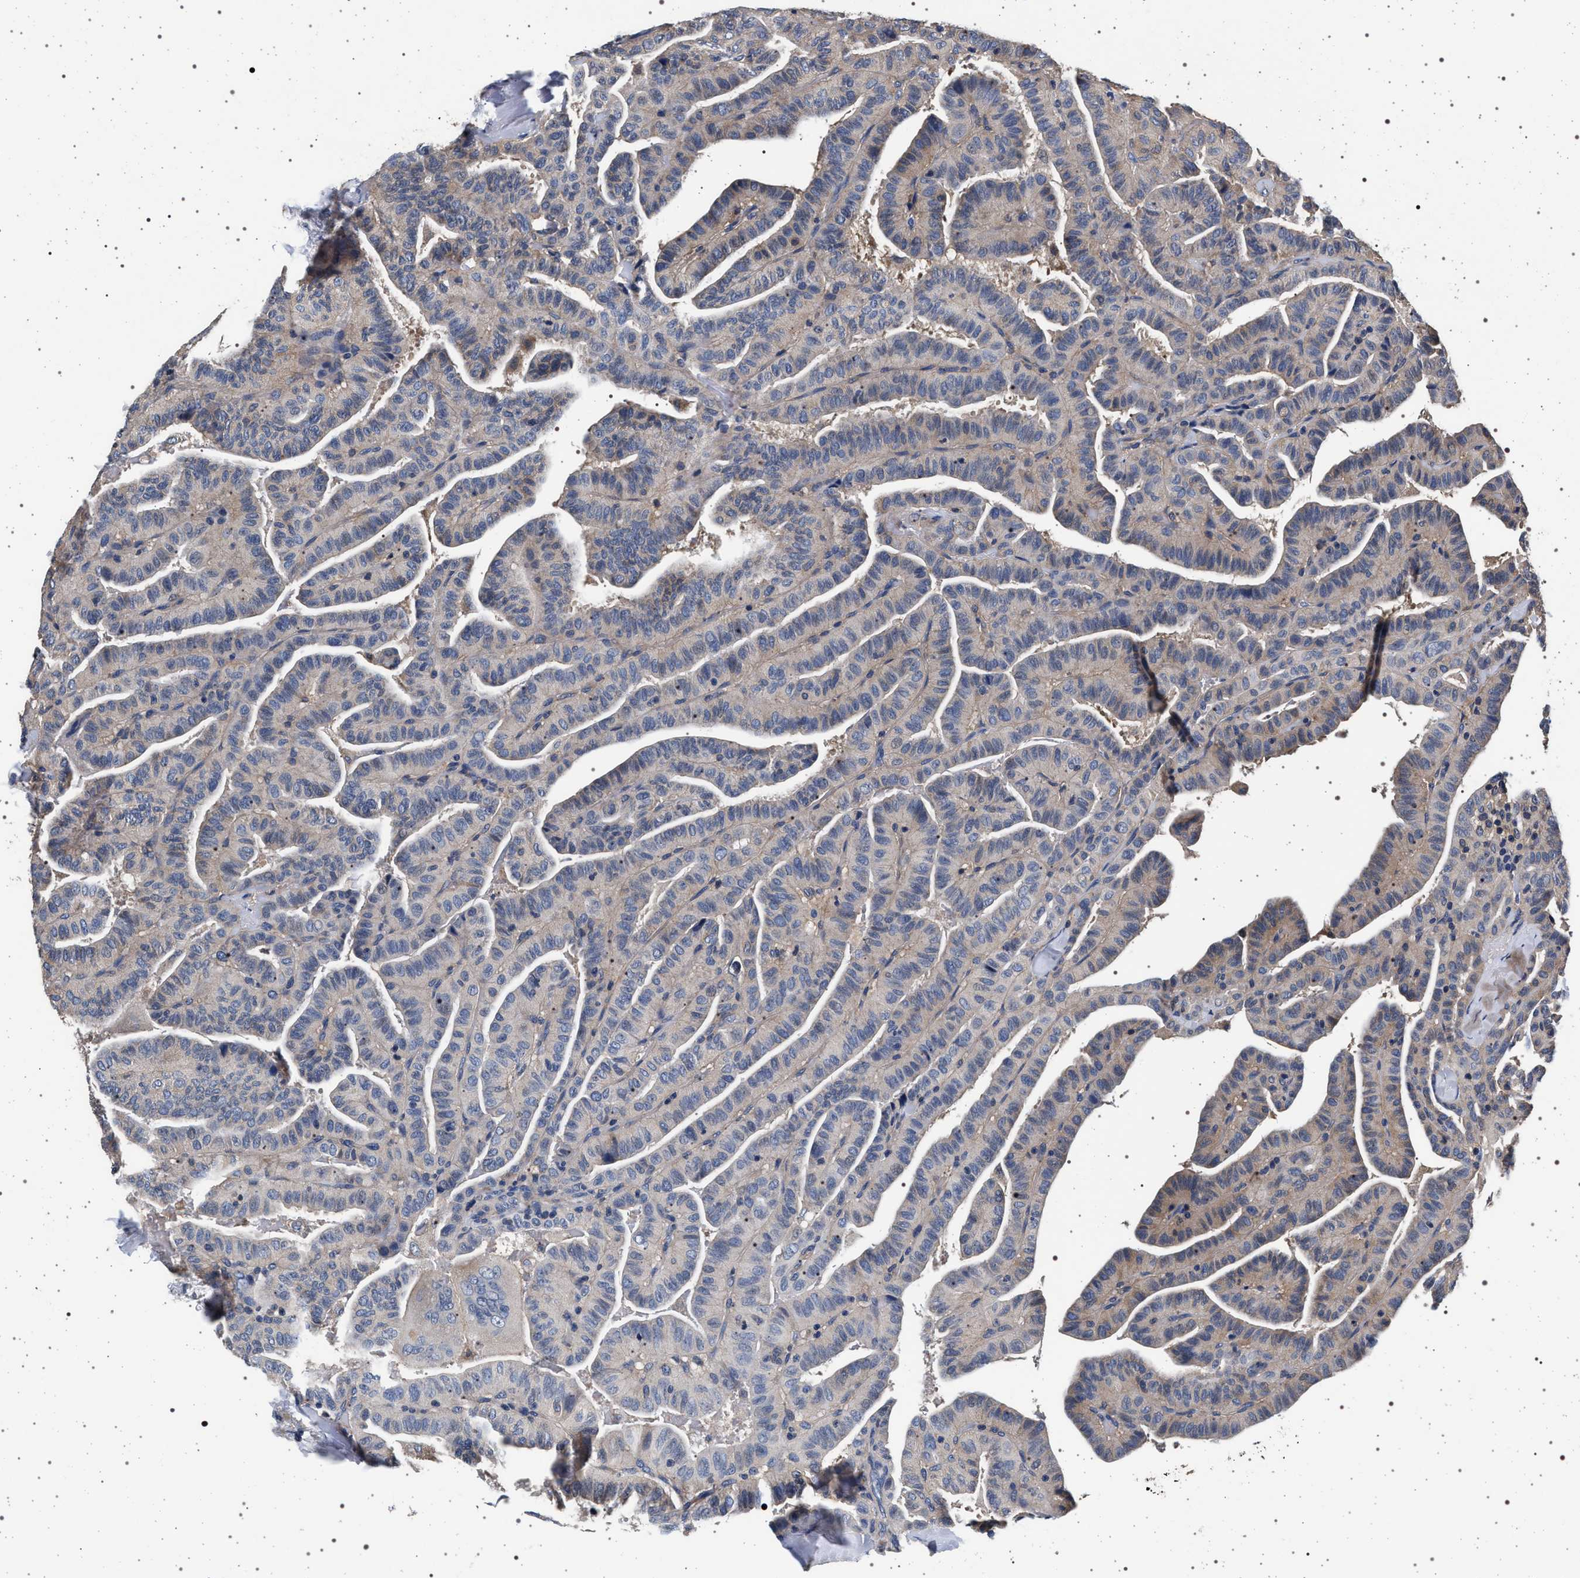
{"staining": {"intensity": "weak", "quantity": "<25%", "location": "cytoplasmic/membranous"}, "tissue": "thyroid cancer", "cell_type": "Tumor cells", "image_type": "cancer", "snomed": [{"axis": "morphology", "description": "Papillary adenocarcinoma, NOS"}, {"axis": "topography", "description": "Thyroid gland"}], "caption": "IHC of human papillary adenocarcinoma (thyroid) displays no positivity in tumor cells.", "gene": "MAP3K2", "patient": {"sex": "male", "age": 77}}